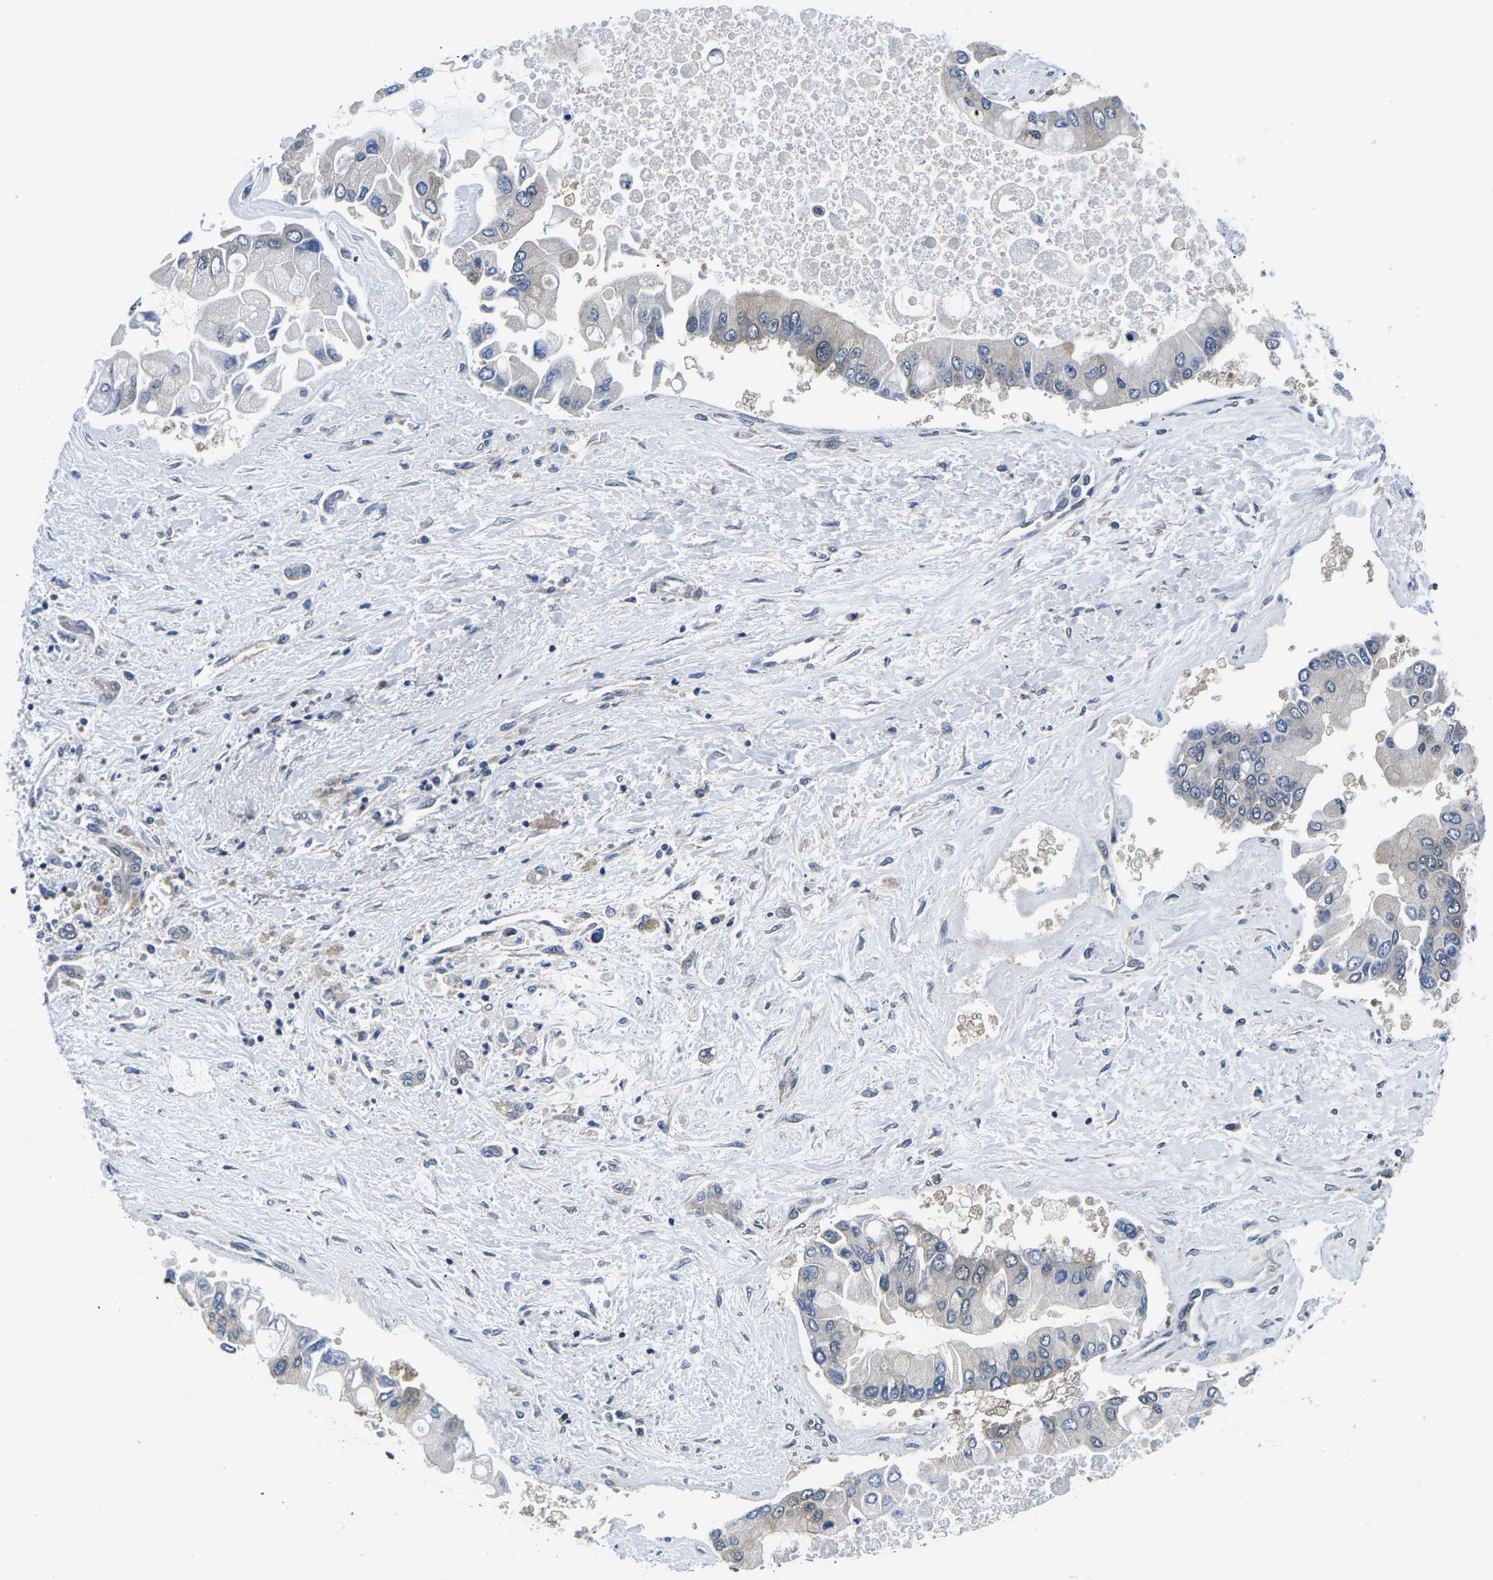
{"staining": {"intensity": "negative", "quantity": "none", "location": "none"}, "tissue": "liver cancer", "cell_type": "Tumor cells", "image_type": "cancer", "snomed": [{"axis": "morphology", "description": "Cholangiocarcinoma"}, {"axis": "topography", "description": "Liver"}], "caption": "IHC micrograph of liver cancer stained for a protein (brown), which reveals no expression in tumor cells. The staining was performed using DAB to visualize the protein expression in brown, while the nuclei were stained in blue with hematoxylin (Magnification: 20x).", "gene": "GSK3B", "patient": {"sex": "male", "age": 50}}